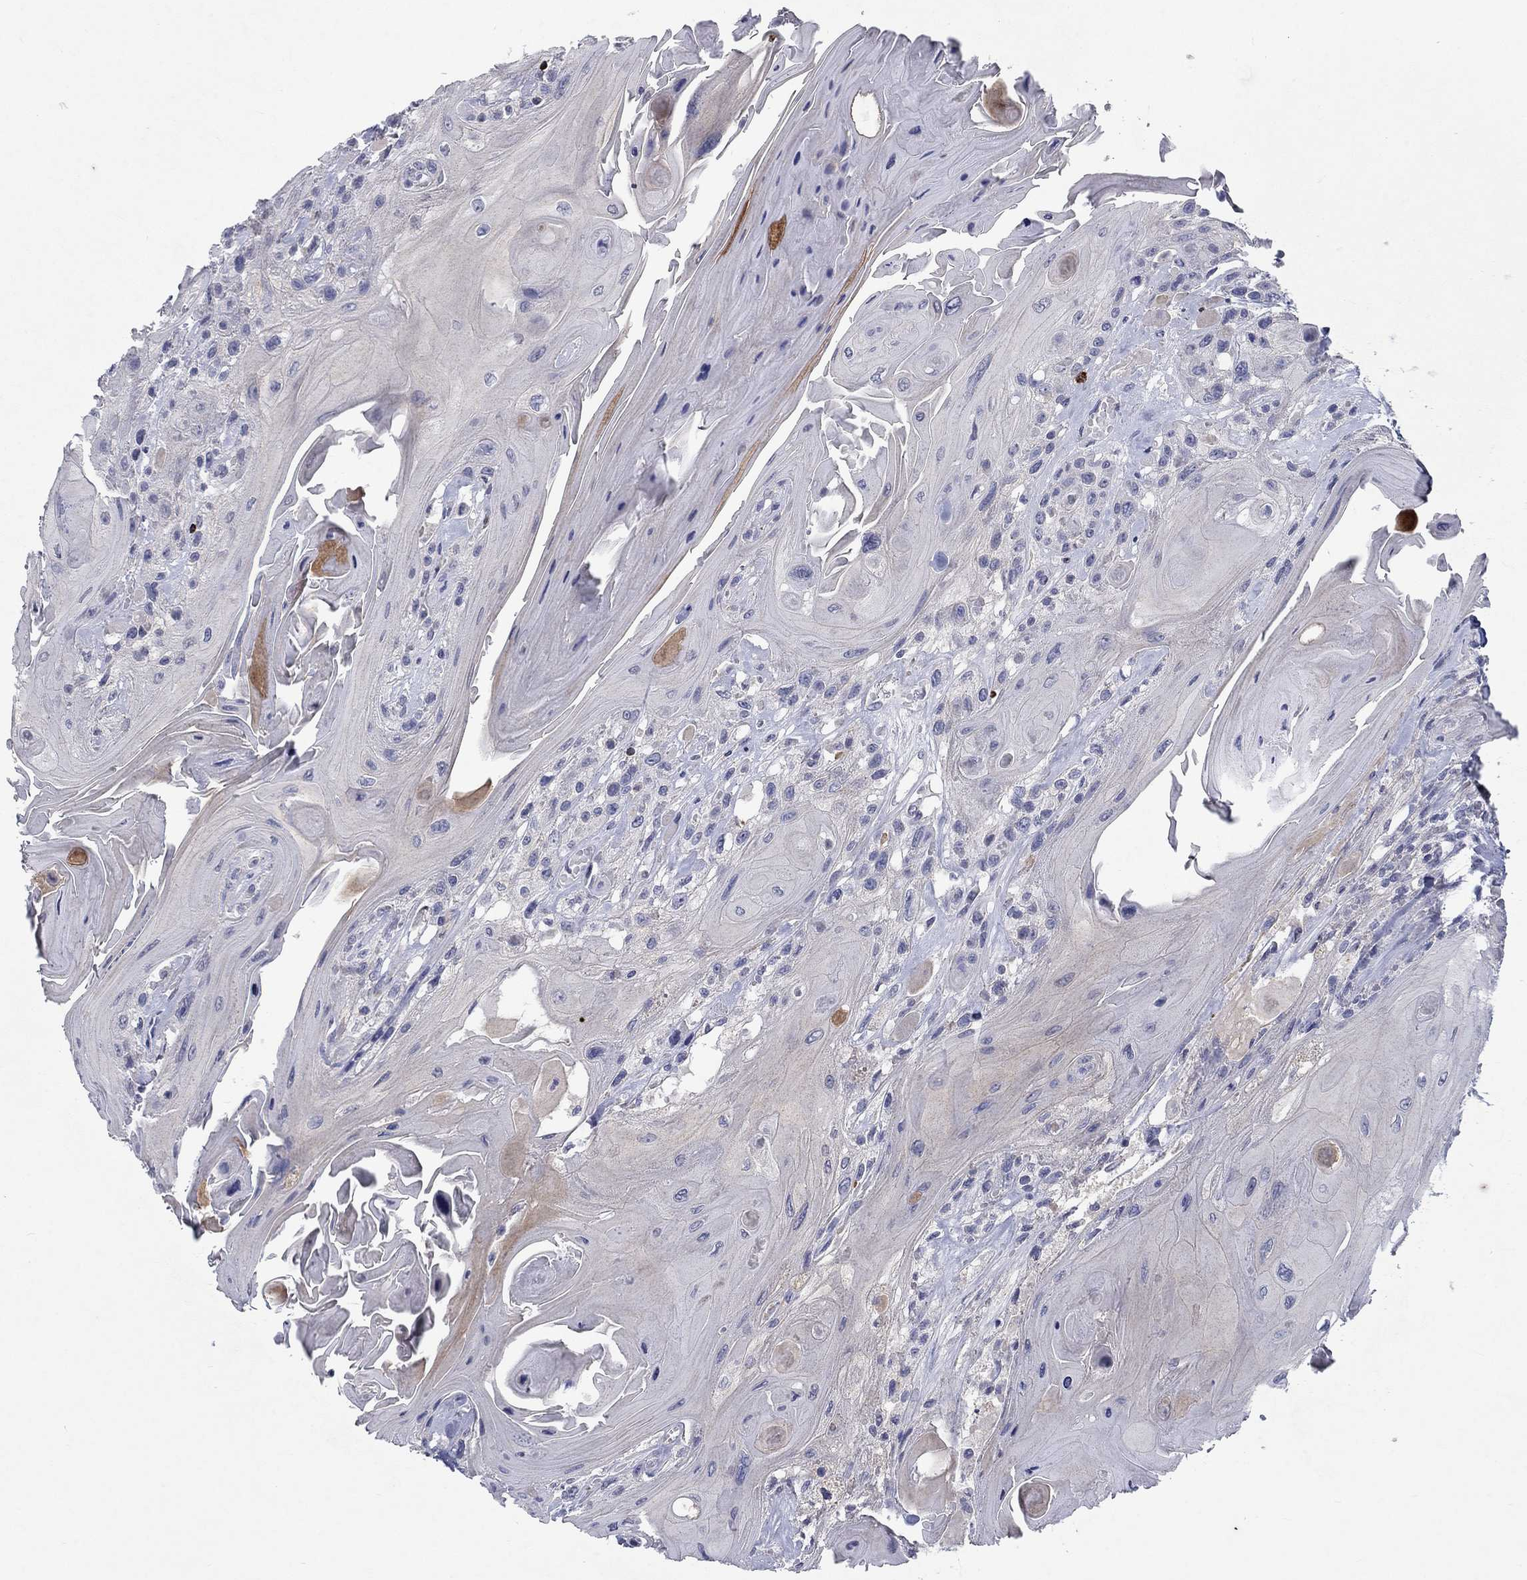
{"staining": {"intensity": "negative", "quantity": "none", "location": "none"}, "tissue": "head and neck cancer", "cell_type": "Tumor cells", "image_type": "cancer", "snomed": [{"axis": "morphology", "description": "Squamous cell carcinoma, NOS"}, {"axis": "topography", "description": "Head-Neck"}], "caption": "Human head and neck cancer stained for a protein using immunohistochemistry reveals no positivity in tumor cells.", "gene": "GZMA", "patient": {"sex": "female", "age": 59}}